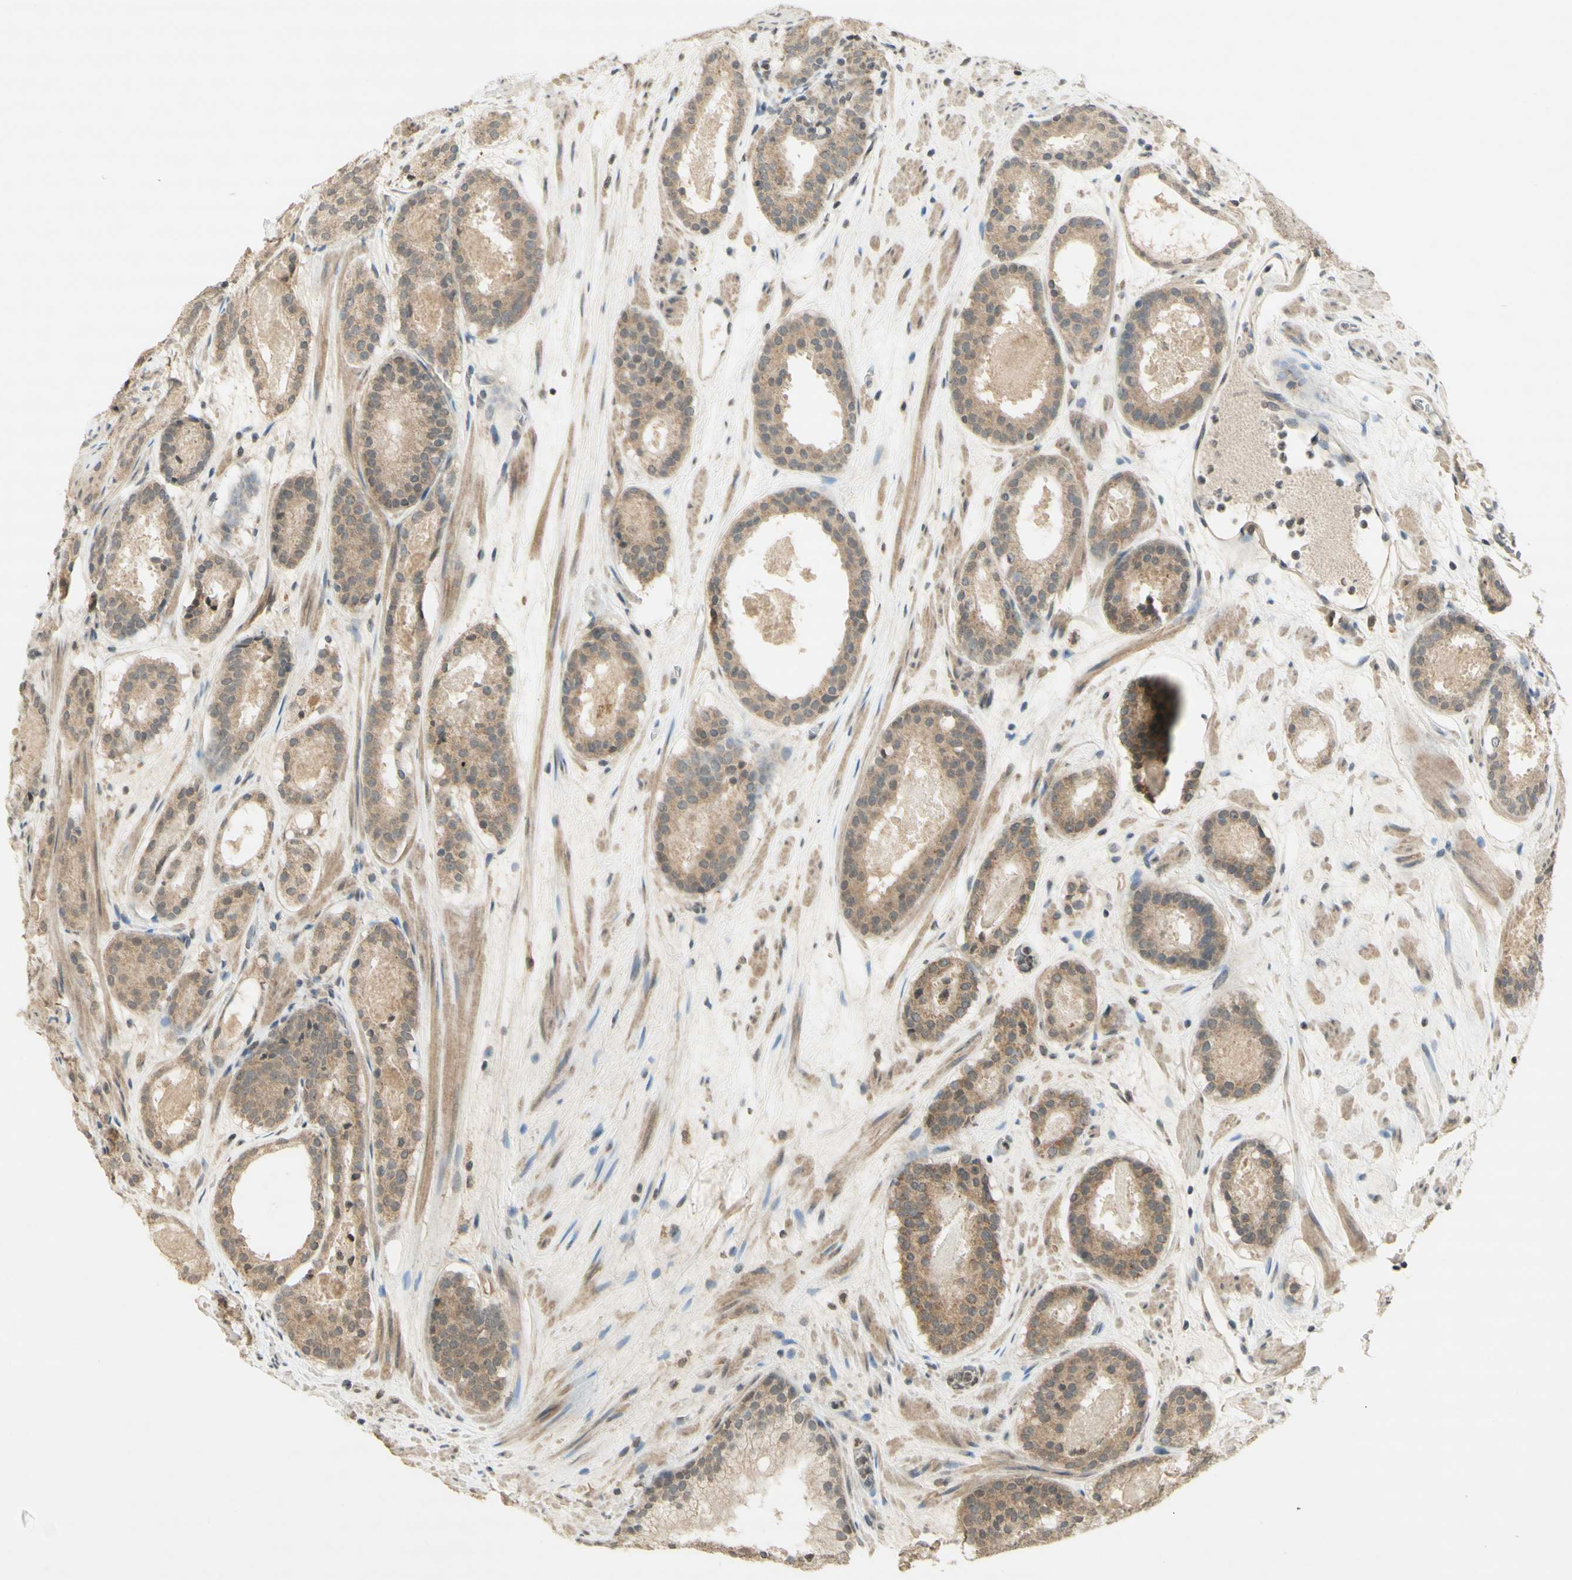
{"staining": {"intensity": "moderate", "quantity": ">75%", "location": "cytoplasmic/membranous"}, "tissue": "prostate cancer", "cell_type": "Tumor cells", "image_type": "cancer", "snomed": [{"axis": "morphology", "description": "Adenocarcinoma, Low grade"}, {"axis": "topography", "description": "Prostate"}], "caption": "About >75% of tumor cells in human prostate adenocarcinoma (low-grade) display moderate cytoplasmic/membranous protein positivity as visualized by brown immunohistochemical staining.", "gene": "GLI1", "patient": {"sex": "male", "age": 69}}